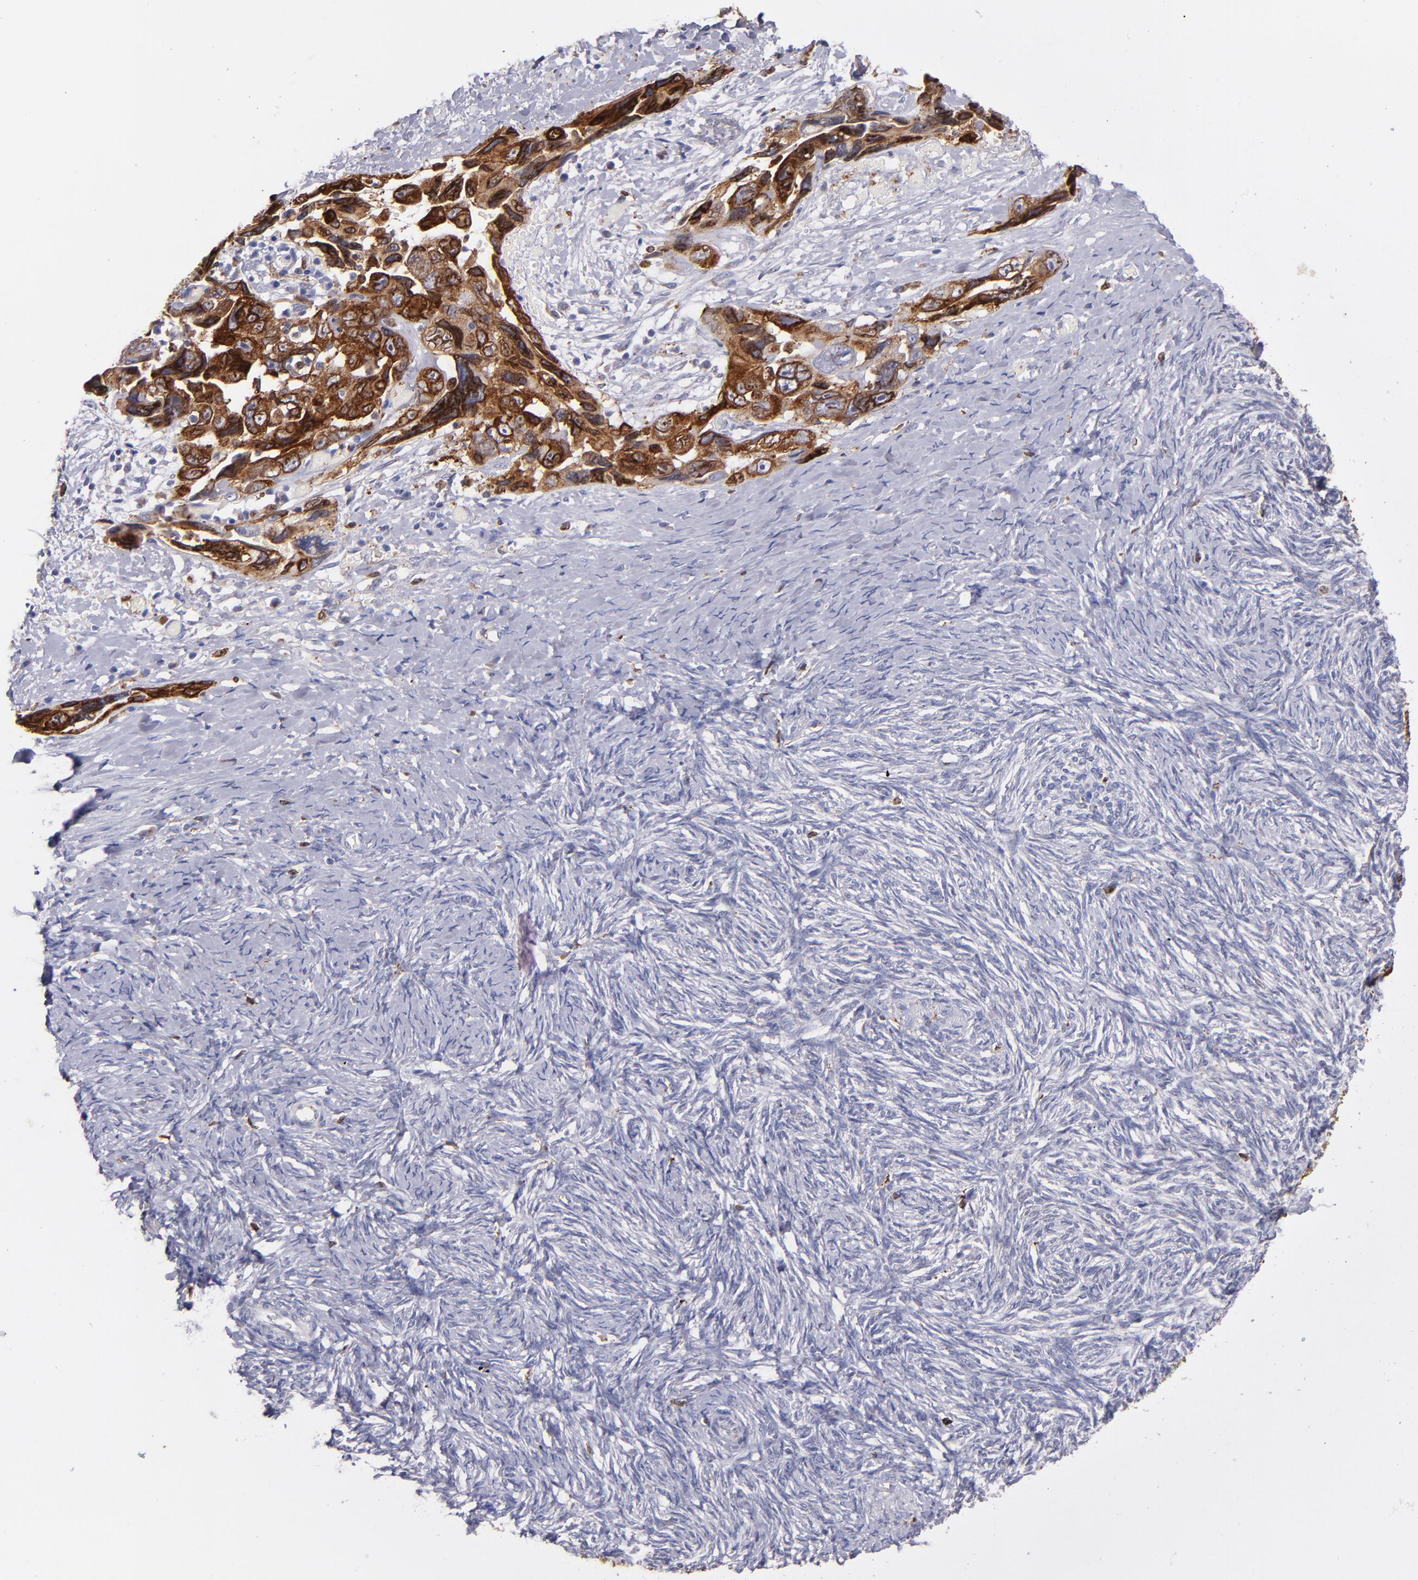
{"staining": {"intensity": "strong", "quantity": ">75%", "location": "cytoplasmic/membranous"}, "tissue": "ovarian cancer", "cell_type": "Tumor cells", "image_type": "cancer", "snomed": [{"axis": "morphology", "description": "Normal tissue, NOS"}, {"axis": "morphology", "description": "Cystadenocarcinoma, serous, NOS"}, {"axis": "topography", "description": "Ovary"}], "caption": "Serous cystadenocarcinoma (ovarian) stained with a brown dye reveals strong cytoplasmic/membranous positive staining in approximately >75% of tumor cells.", "gene": "PTGS1", "patient": {"sex": "female", "age": 62}}